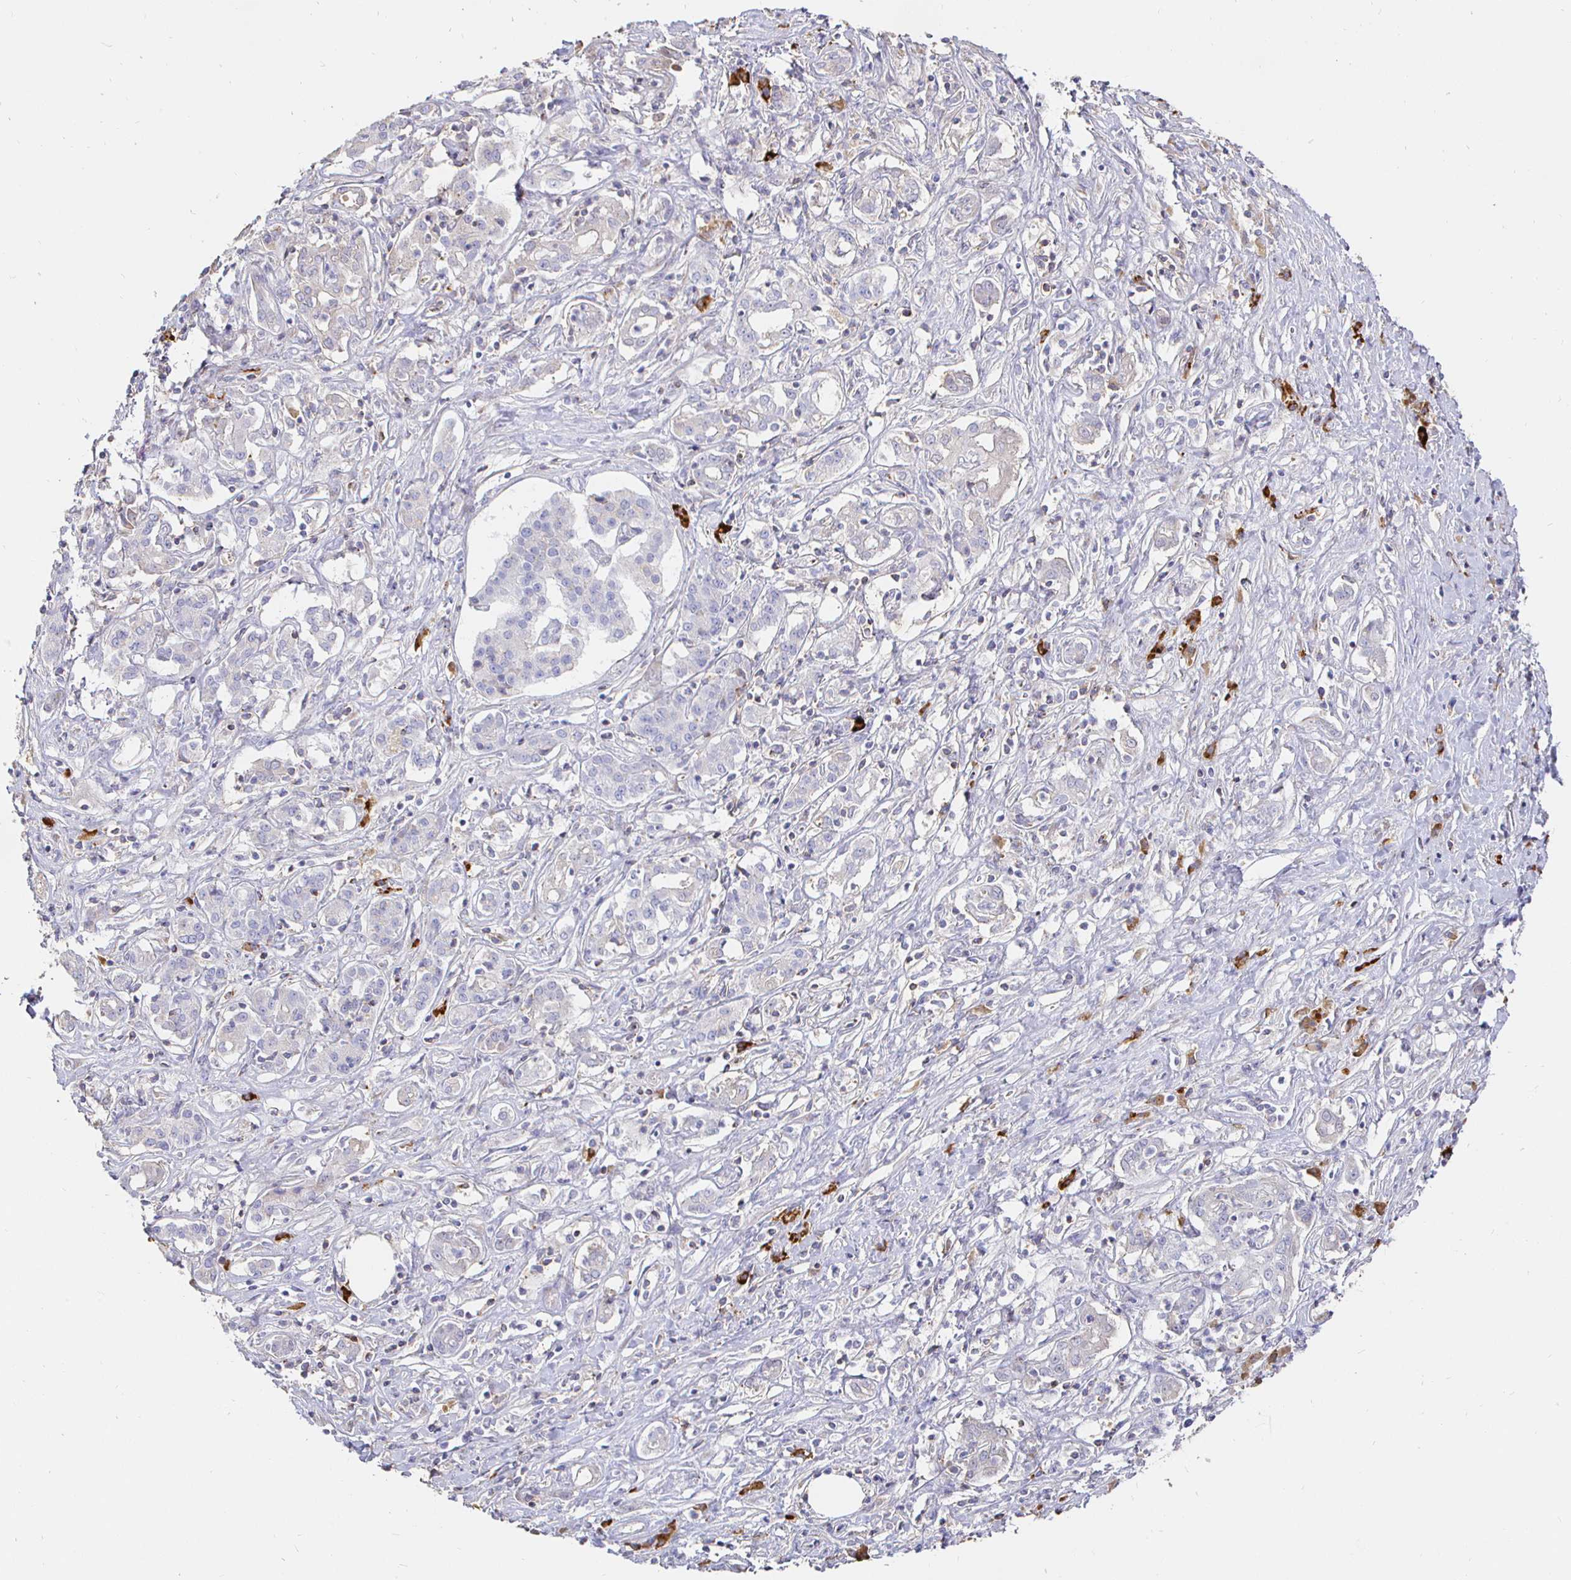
{"staining": {"intensity": "negative", "quantity": "none", "location": "none"}, "tissue": "pancreatic cancer", "cell_type": "Tumor cells", "image_type": "cancer", "snomed": [{"axis": "morphology", "description": "Adenocarcinoma, NOS"}, {"axis": "topography", "description": "Pancreas"}], "caption": "Adenocarcinoma (pancreatic) stained for a protein using immunohistochemistry displays no positivity tumor cells.", "gene": "CXCR3", "patient": {"sex": "male", "age": 63}}